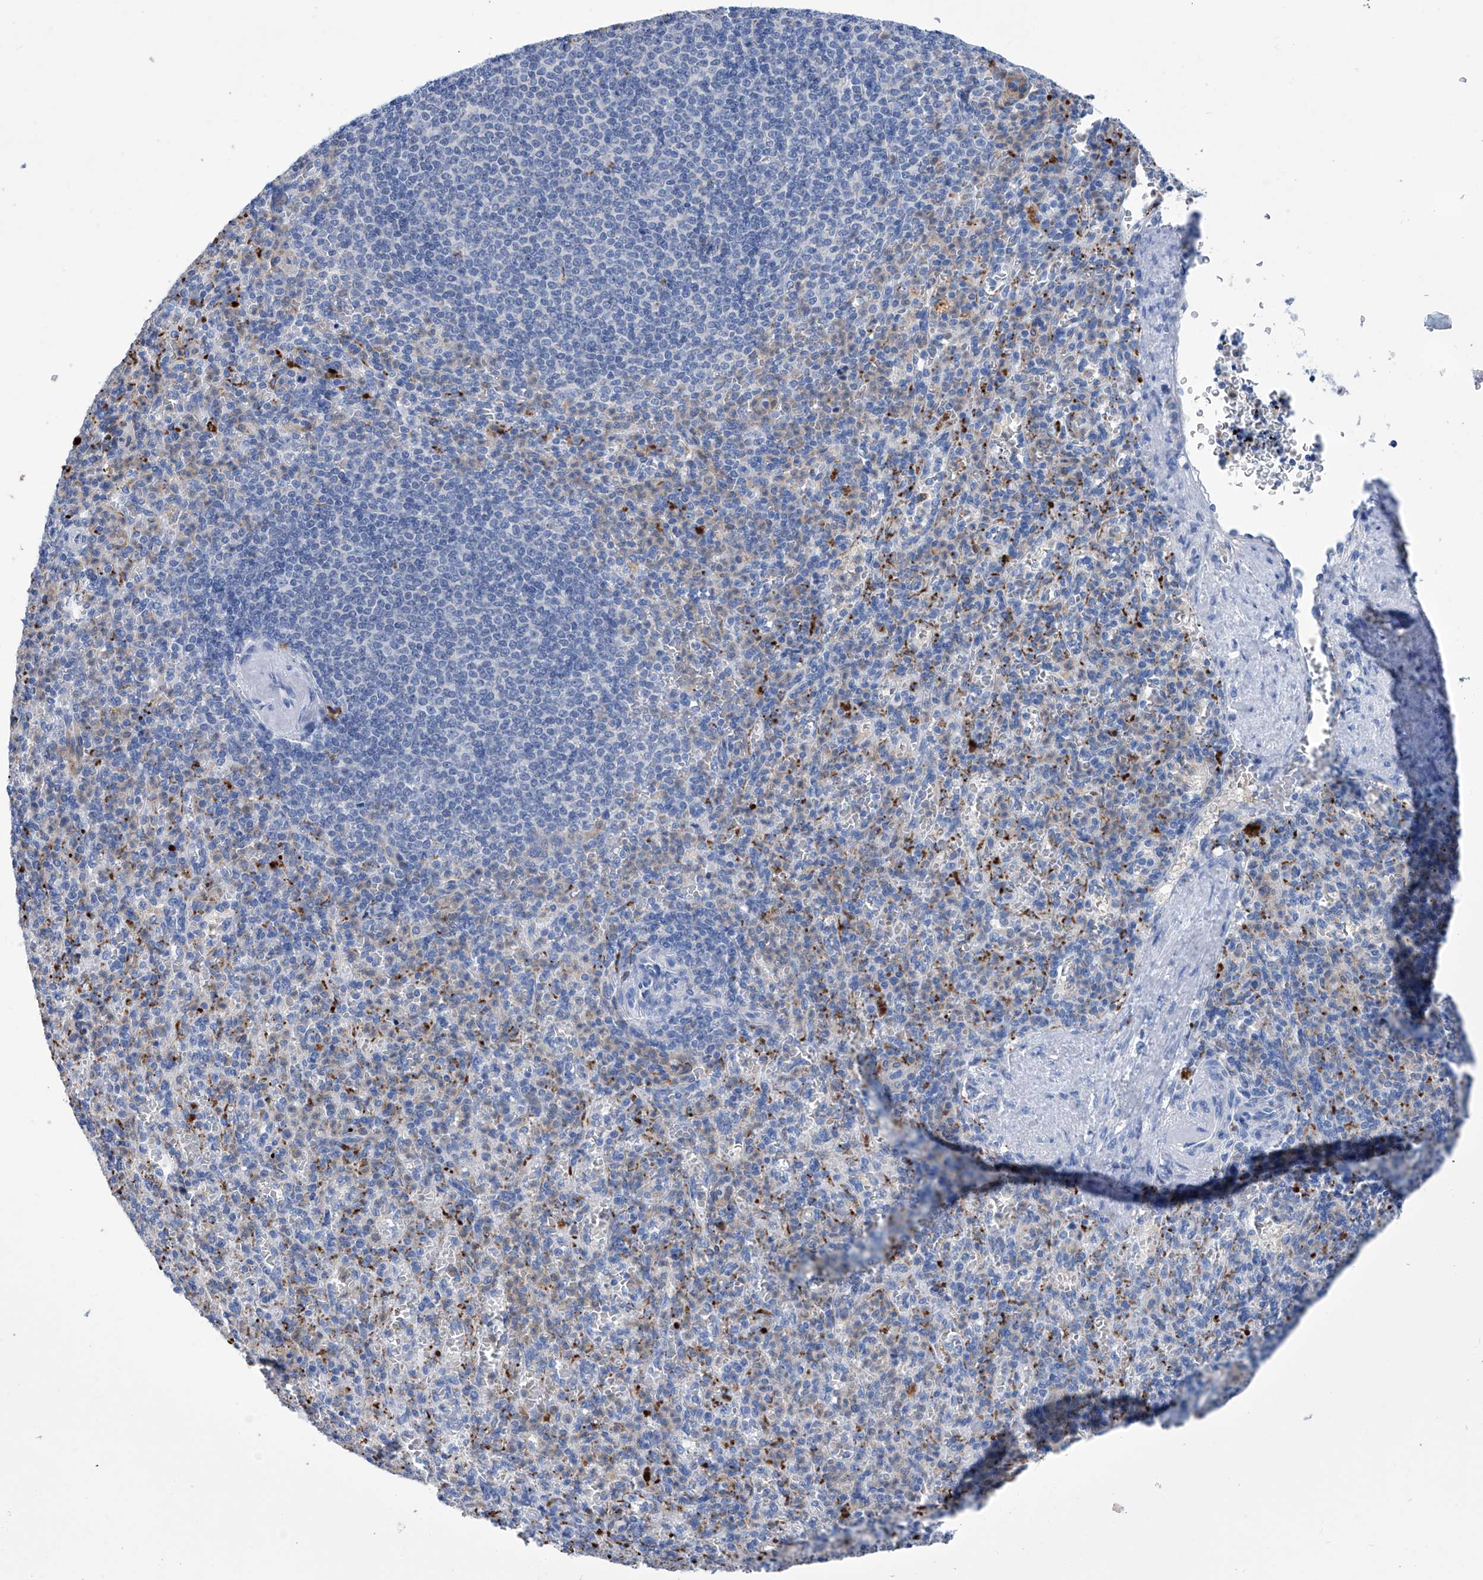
{"staining": {"intensity": "moderate", "quantity": "<25%", "location": "cytoplasmic/membranous"}, "tissue": "spleen", "cell_type": "Cells in red pulp", "image_type": "normal", "snomed": [{"axis": "morphology", "description": "Normal tissue, NOS"}, {"axis": "topography", "description": "Spleen"}], "caption": "Immunohistochemistry (IHC) photomicrograph of normal spleen: human spleen stained using immunohistochemistry exhibits low levels of moderate protein expression localized specifically in the cytoplasmic/membranous of cells in red pulp, appearing as a cytoplasmic/membranous brown color.", "gene": "IMPA2", "patient": {"sex": "female", "age": 74}}